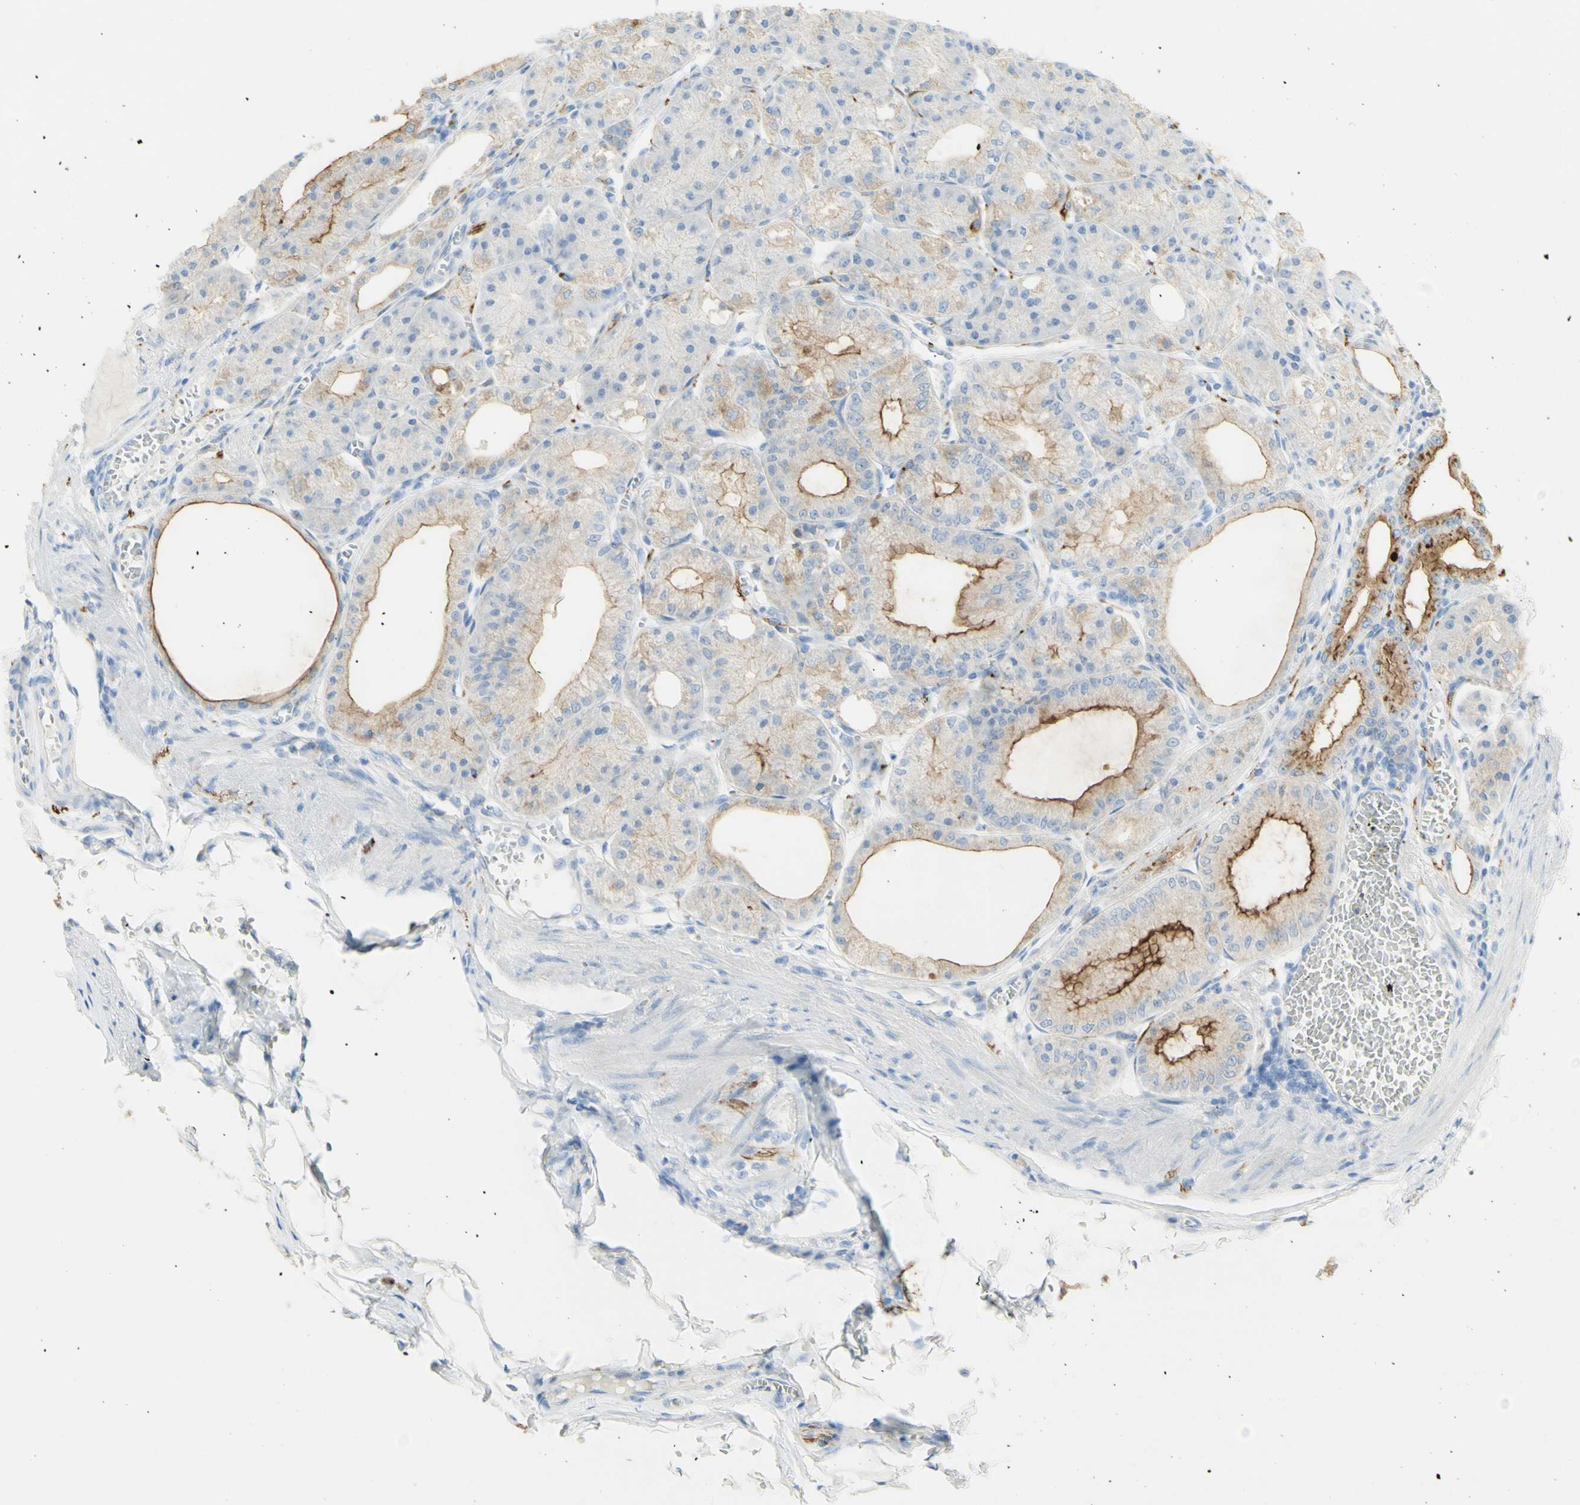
{"staining": {"intensity": "strong", "quantity": "25%-75%", "location": "cytoplasmic/membranous"}, "tissue": "stomach", "cell_type": "Glandular cells", "image_type": "normal", "snomed": [{"axis": "morphology", "description": "Normal tissue, NOS"}, {"axis": "topography", "description": "Stomach, lower"}], "caption": "Protein staining displays strong cytoplasmic/membranous staining in about 25%-75% of glandular cells in unremarkable stomach.", "gene": "TSPAN1", "patient": {"sex": "male", "age": 71}}